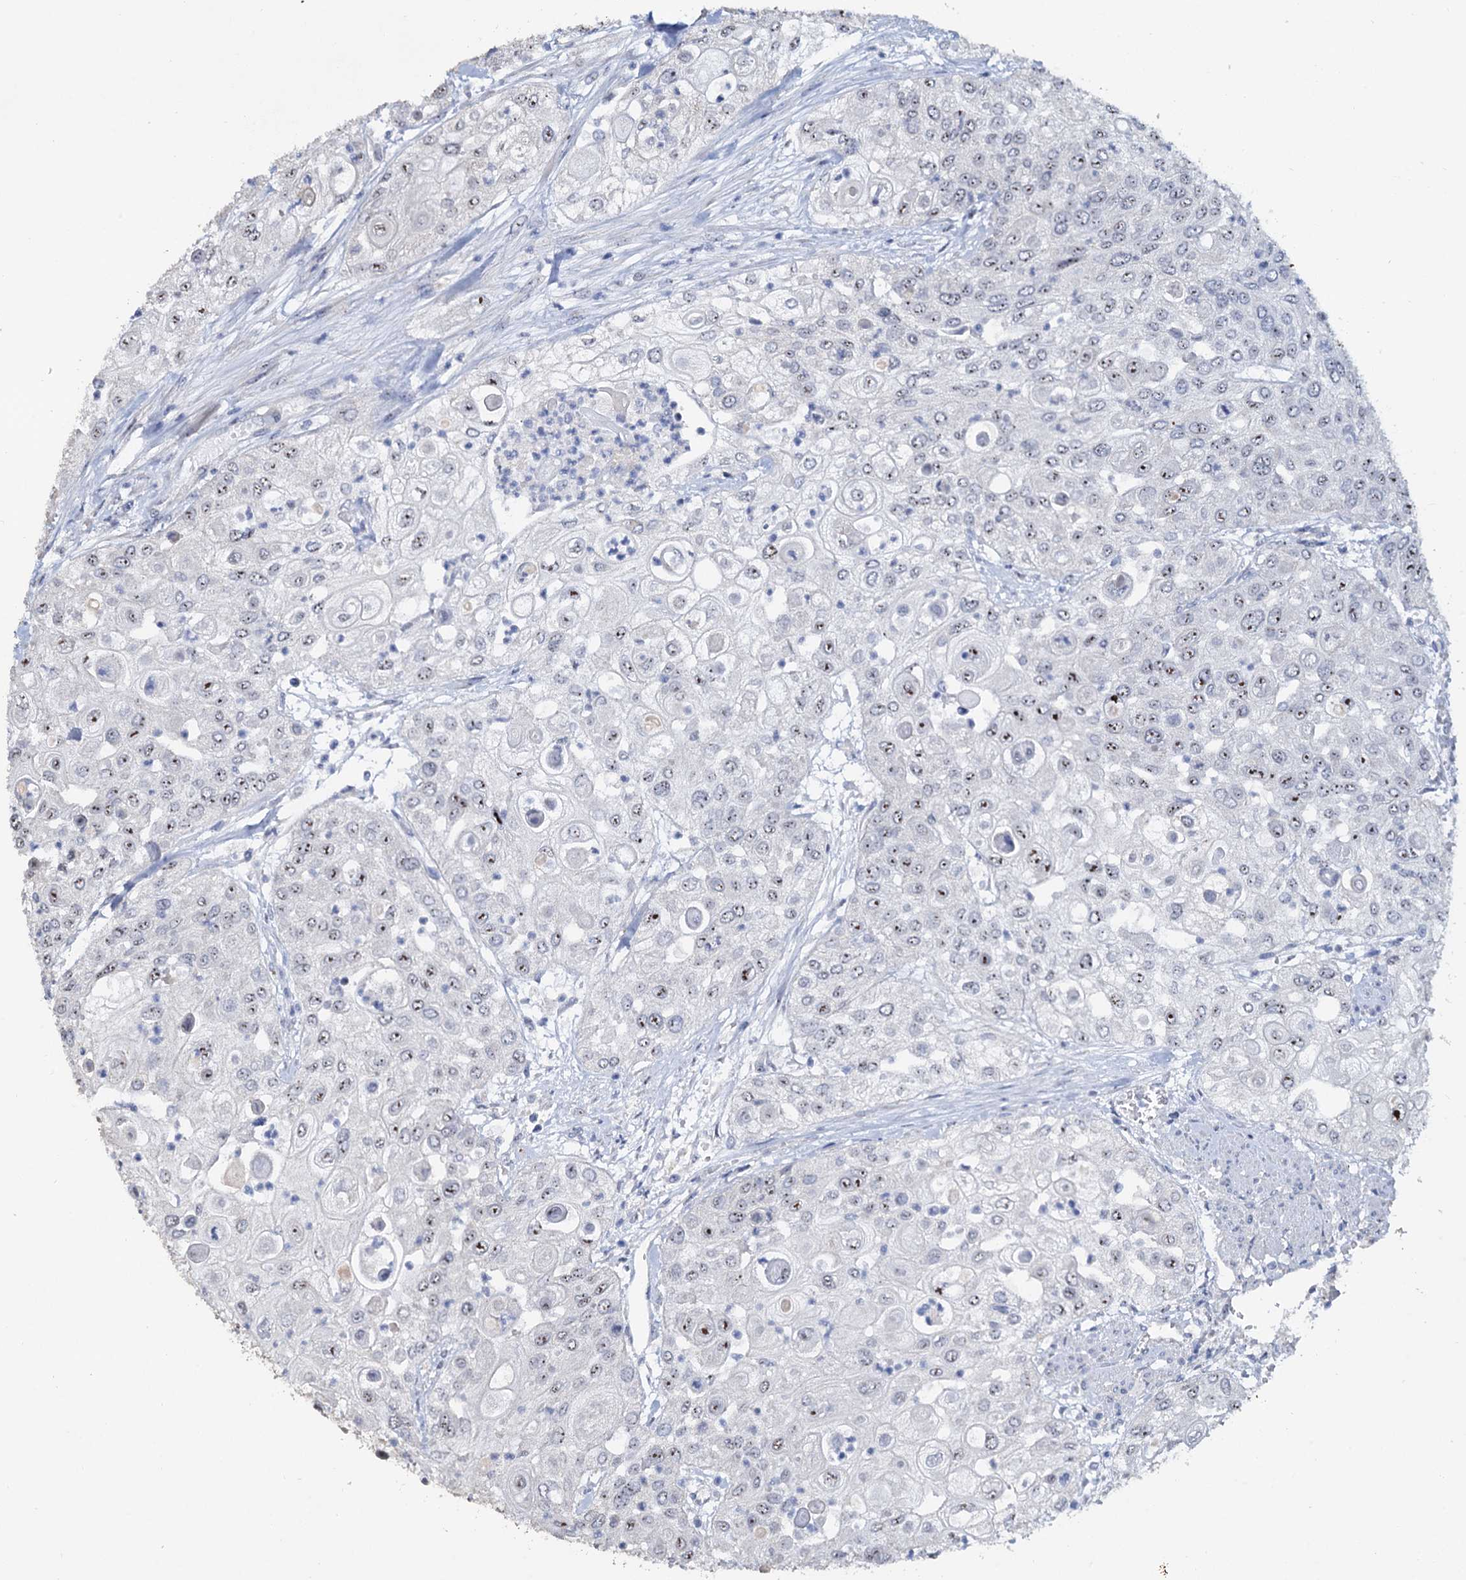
{"staining": {"intensity": "moderate", "quantity": "25%-75%", "location": "nuclear"}, "tissue": "urothelial cancer", "cell_type": "Tumor cells", "image_type": "cancer", "snomed": [{"axis": "morphology", "description": "Urothelial carcinoma, High grade"}, {"axis": "topography", "description": "Urinary bladder"}], "caption": "Immunohistochemistry (IHC) (DAB) staining of urothelial carcinoma (high-grade) displays moderate nuclear protein staining in about 25%-75% of tumor cells.", "gene": "C2CD3", "patient": {"sex": "female", "age": 79}}